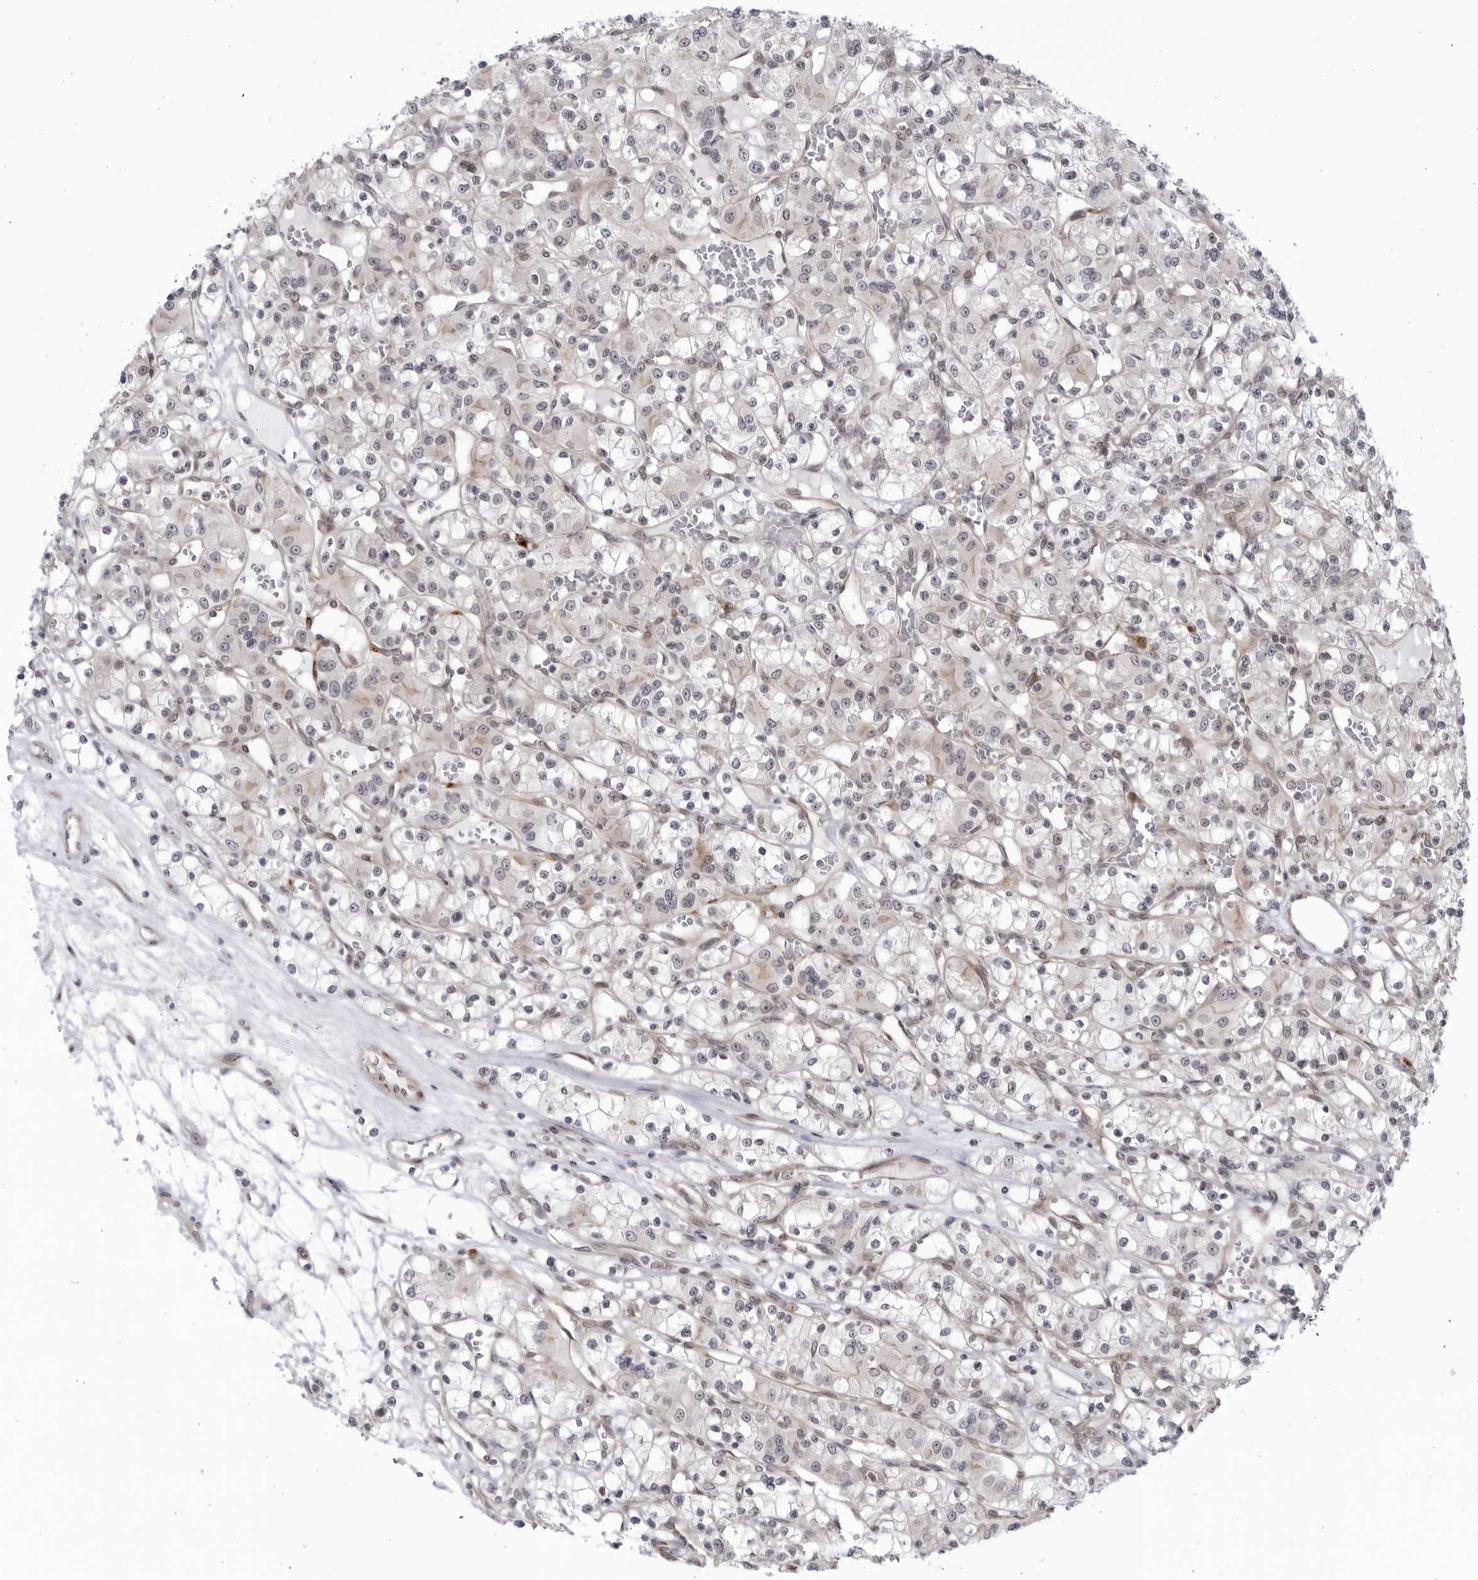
{"staining": {"intensity": "negative", "quantity": "none", "location": "none"}, "tissue": "renal cancer", "cell_type": "Tumor cells", "image_type": "cancer", "snomed": [{"axis": "morphology", "description": "Adenocarcinoma, NOS"}, {"axis": "topography", "description": "Kidney"}], "caption": "The histopathology image displays no staining of tumor cells in renal adenocarcinoma.", "gene": "CNBD1", "patient": {"sex": "female", "age": 59}}